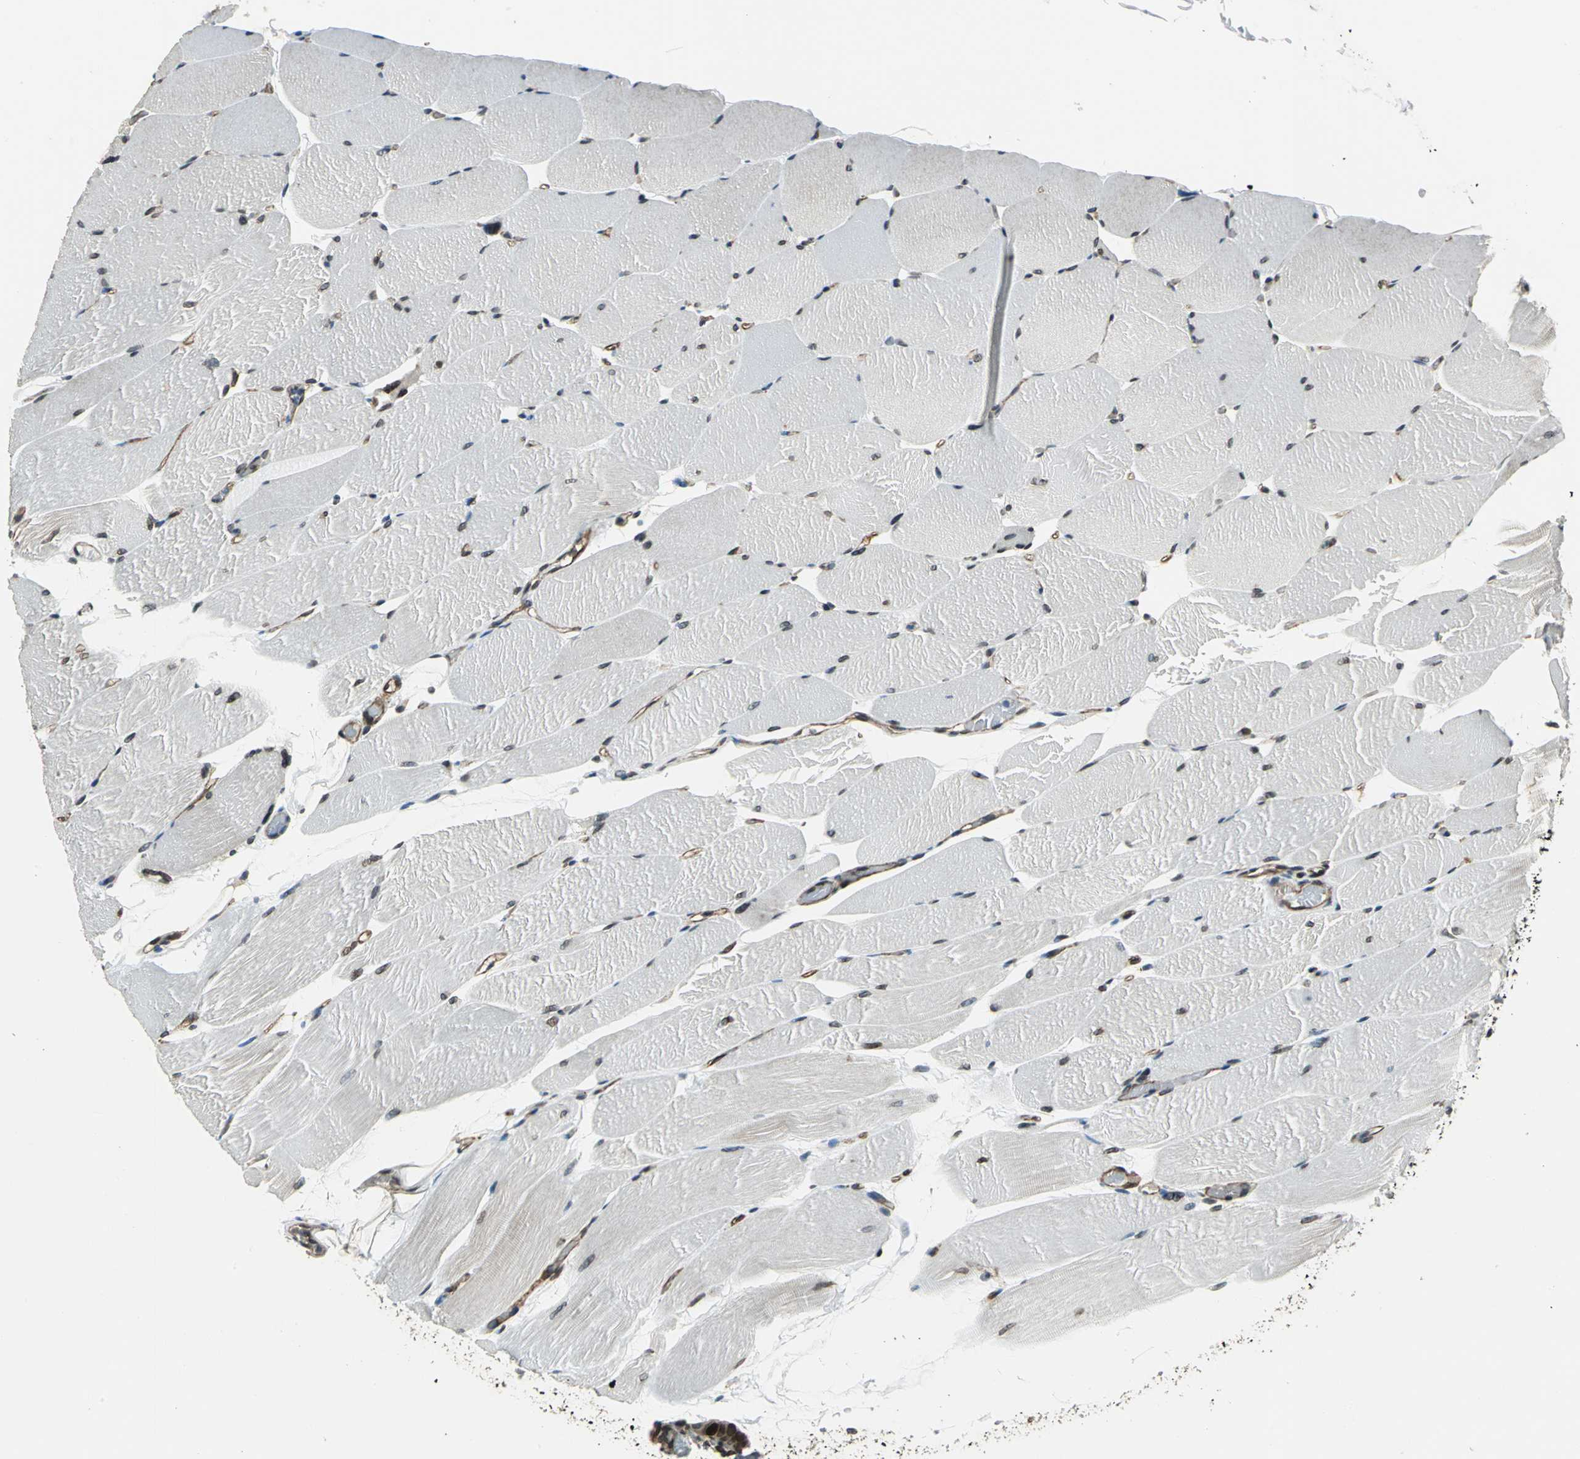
{"staining": {"intensity": "moderate", "quantity": "<25%", "location": "nuclear"}, "tissue": "skeletal muscle", "cell_type": "Myocytes", "image_type": "normal", "snomed": [{"axis": "morphology", "description": "Normal tissue, NOS"}, {"axis": "topography", "description": "Skeletal muscle"}, {"axis": "topography", "description": "Parathyroid gland"}], "caption": "The immunohistochemical stain labels moderate nuclear expression in myocytes of normal skeletal muscle.", "gene": "BRIP1", "patient": {"sex": "female", "age": 37}}